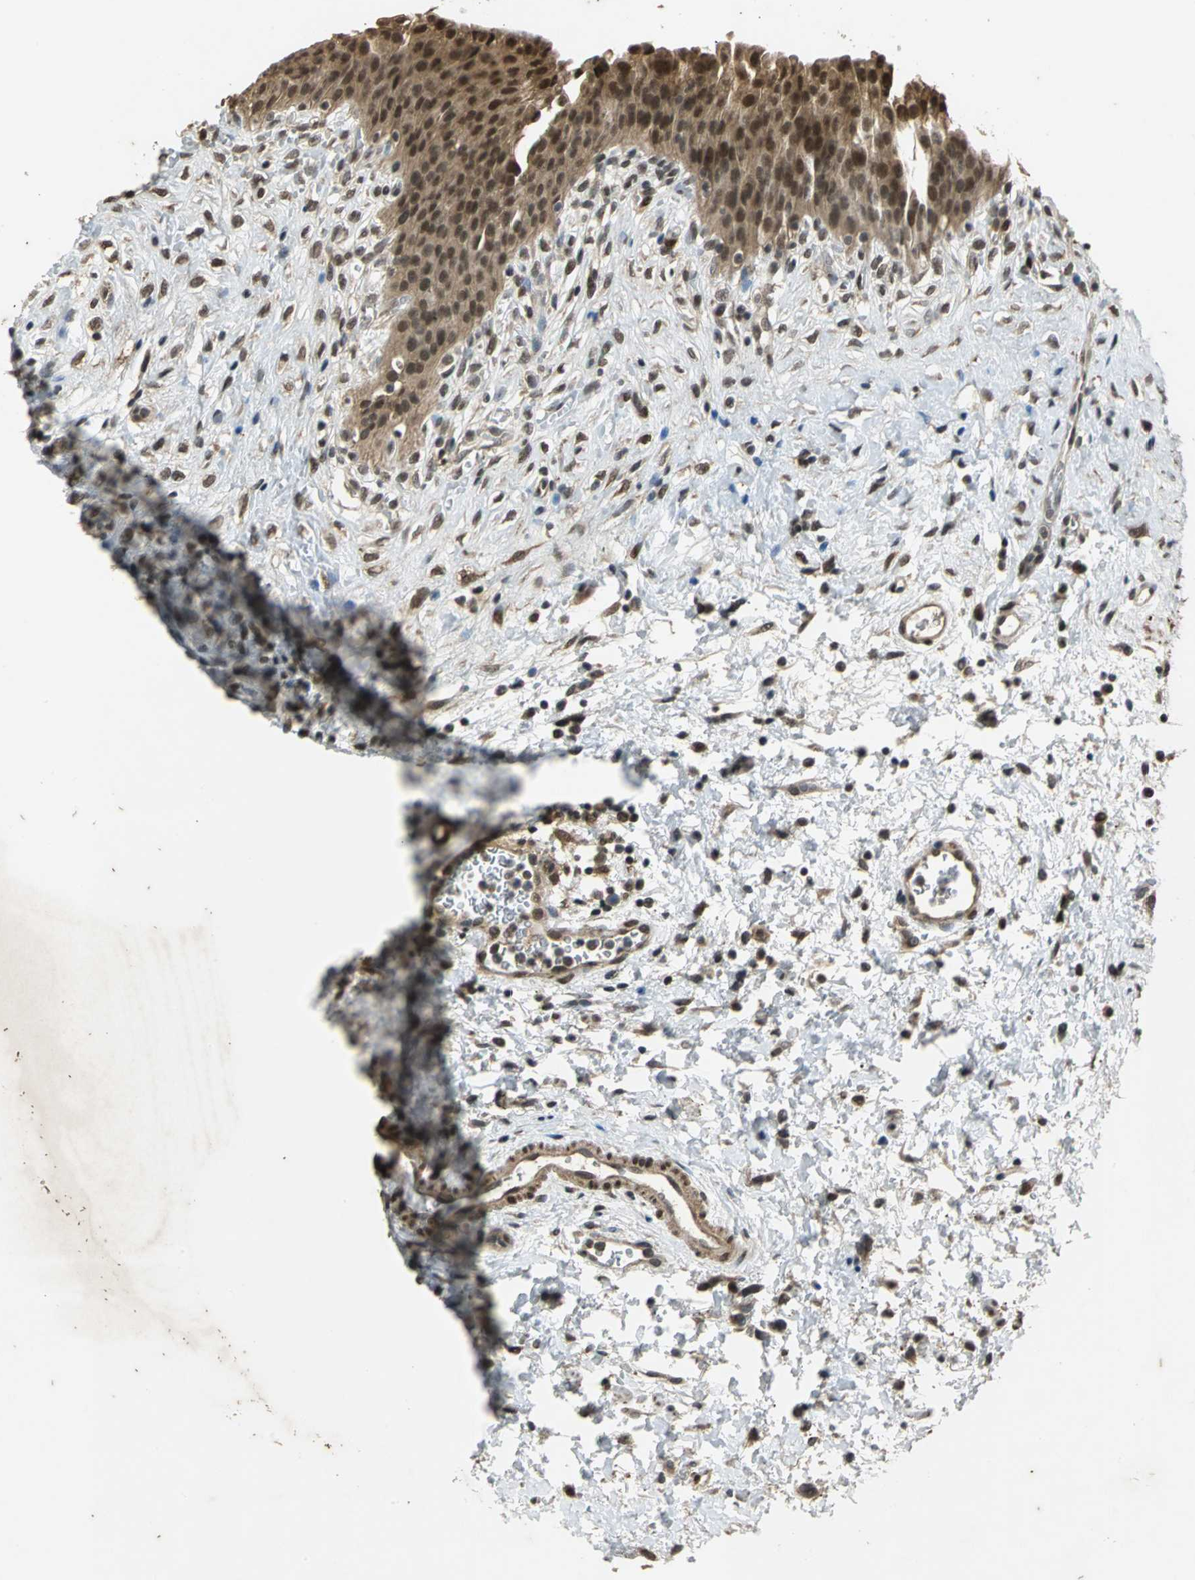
{"staining": {"intensity": "strong", "quantity": ">75%", "location": "cytoplasmic/membranous"}, "tissue": "urinary bladder", "cell_type": "Urothelial cells", "image_type": "normal", "snomed": [{"axis": "morphology", "description": "Normal tissue, NOS"}, {"axis": "morphology", "description": "Dysplasia, NOS"}, {"axis": "topography", "description": "Urinary bladder"}], "caption": "The micrograph exhibits a brown stain indicating the presence of a protein in the cytoplasmic/membranous of urothelial cells in urinary bladder. Immunohistochemistry (ihc) stains the protein in brown and the nuclei are stained blue.", "gene": "NOTCH3", "patient": {"sex": "male", "age": 35}}